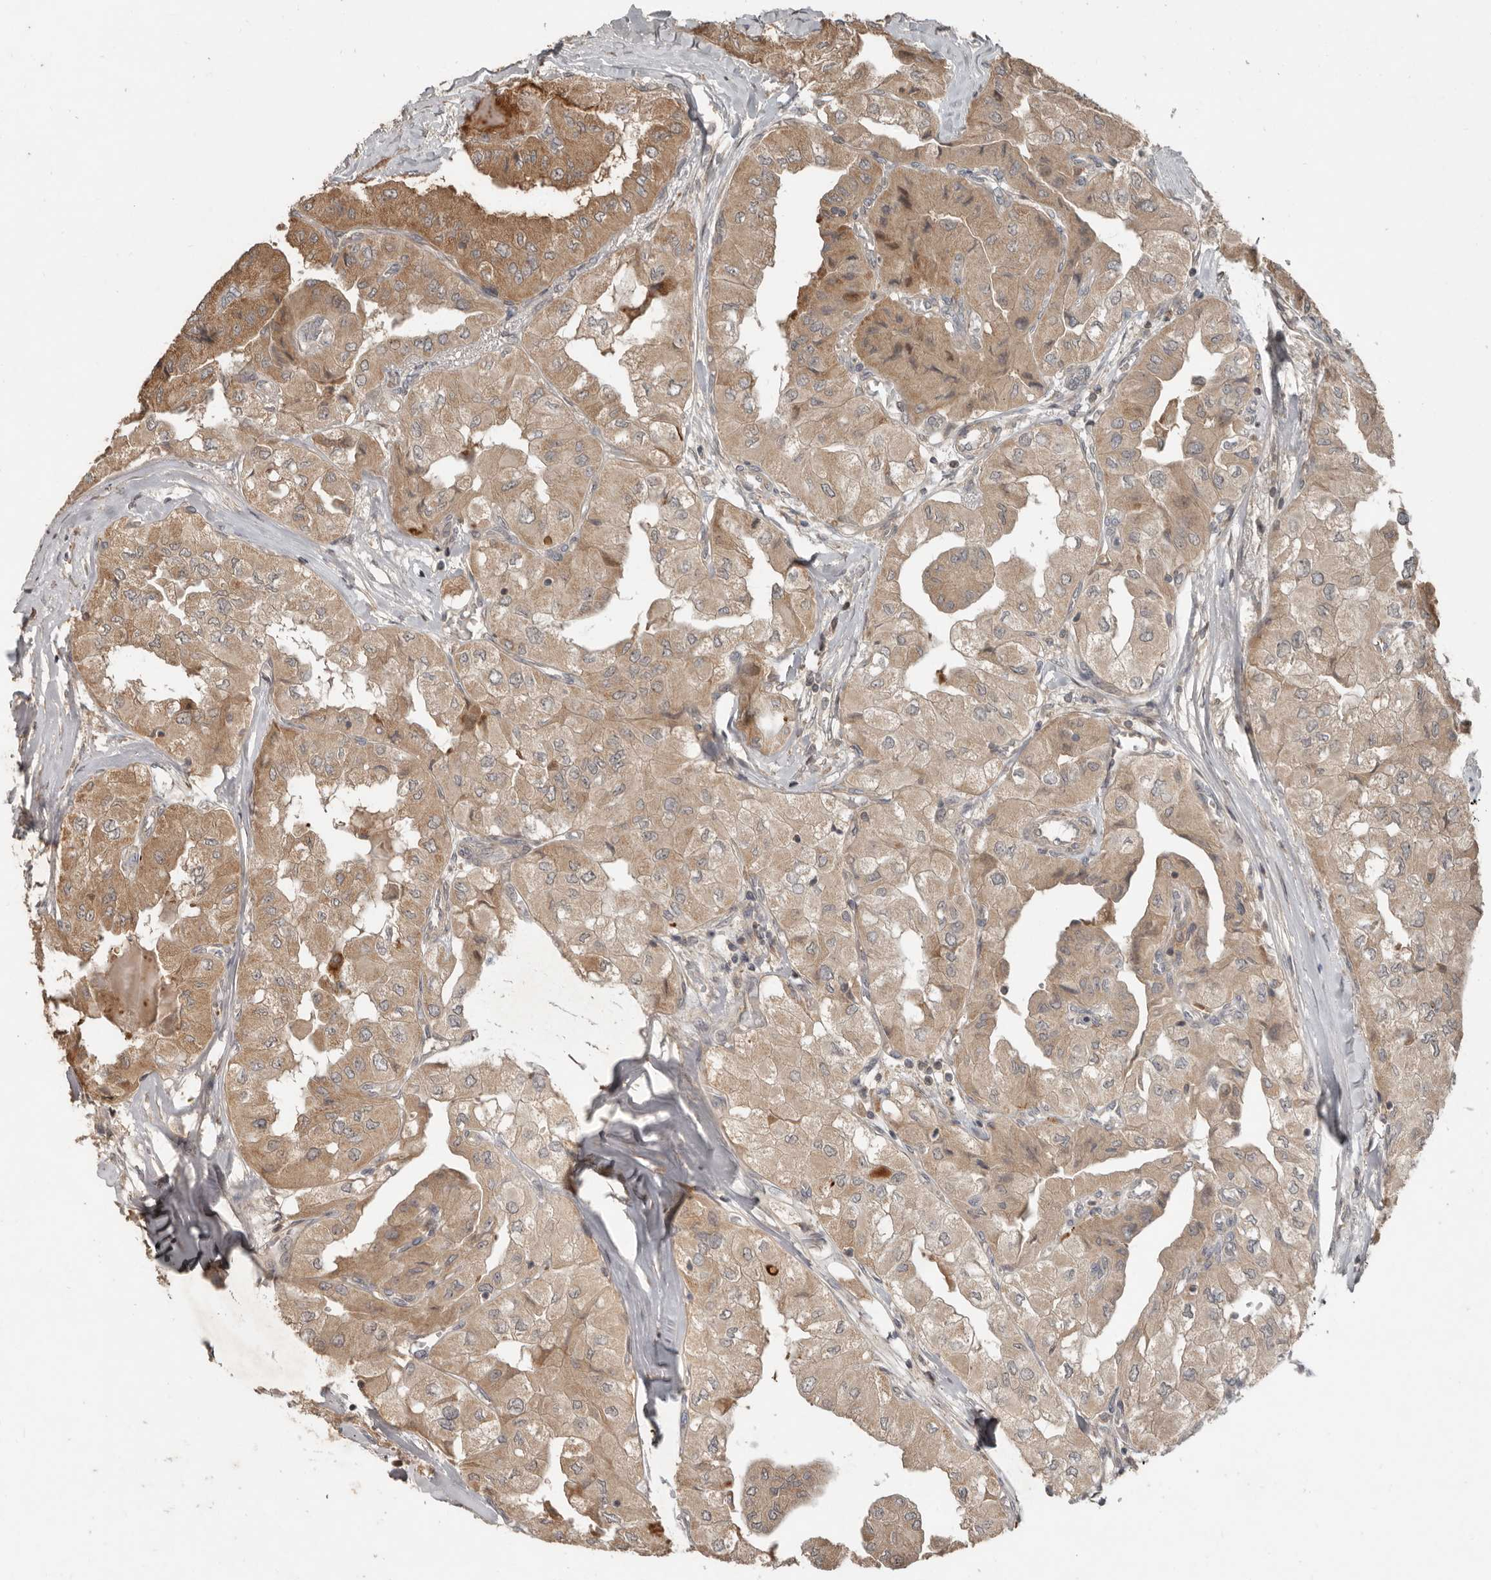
{"staining": {"intensity": "moderate", "quantity": ">75%", "location": "cytoplasmic/membranous"}, "tissue": "thyroid cancer", "cell_type": "Tumor cells", "image_type": "cancer", "snomed": [{"axis": "morphology", "description": "Papillary adenocarcinoma, NOS"}, {"axis": "topography", "description": "Thyroid gland"}], "caption": "This is a micrograph of immunohistochemistry (IHC) staining of papillary adenocarcinoma (thyroid), which shows moderate positivity in the cytoplasmic/membranous of tumor cells.", "gene": "SLC6A7", "patient": {"sex": "female", "age": 59}}